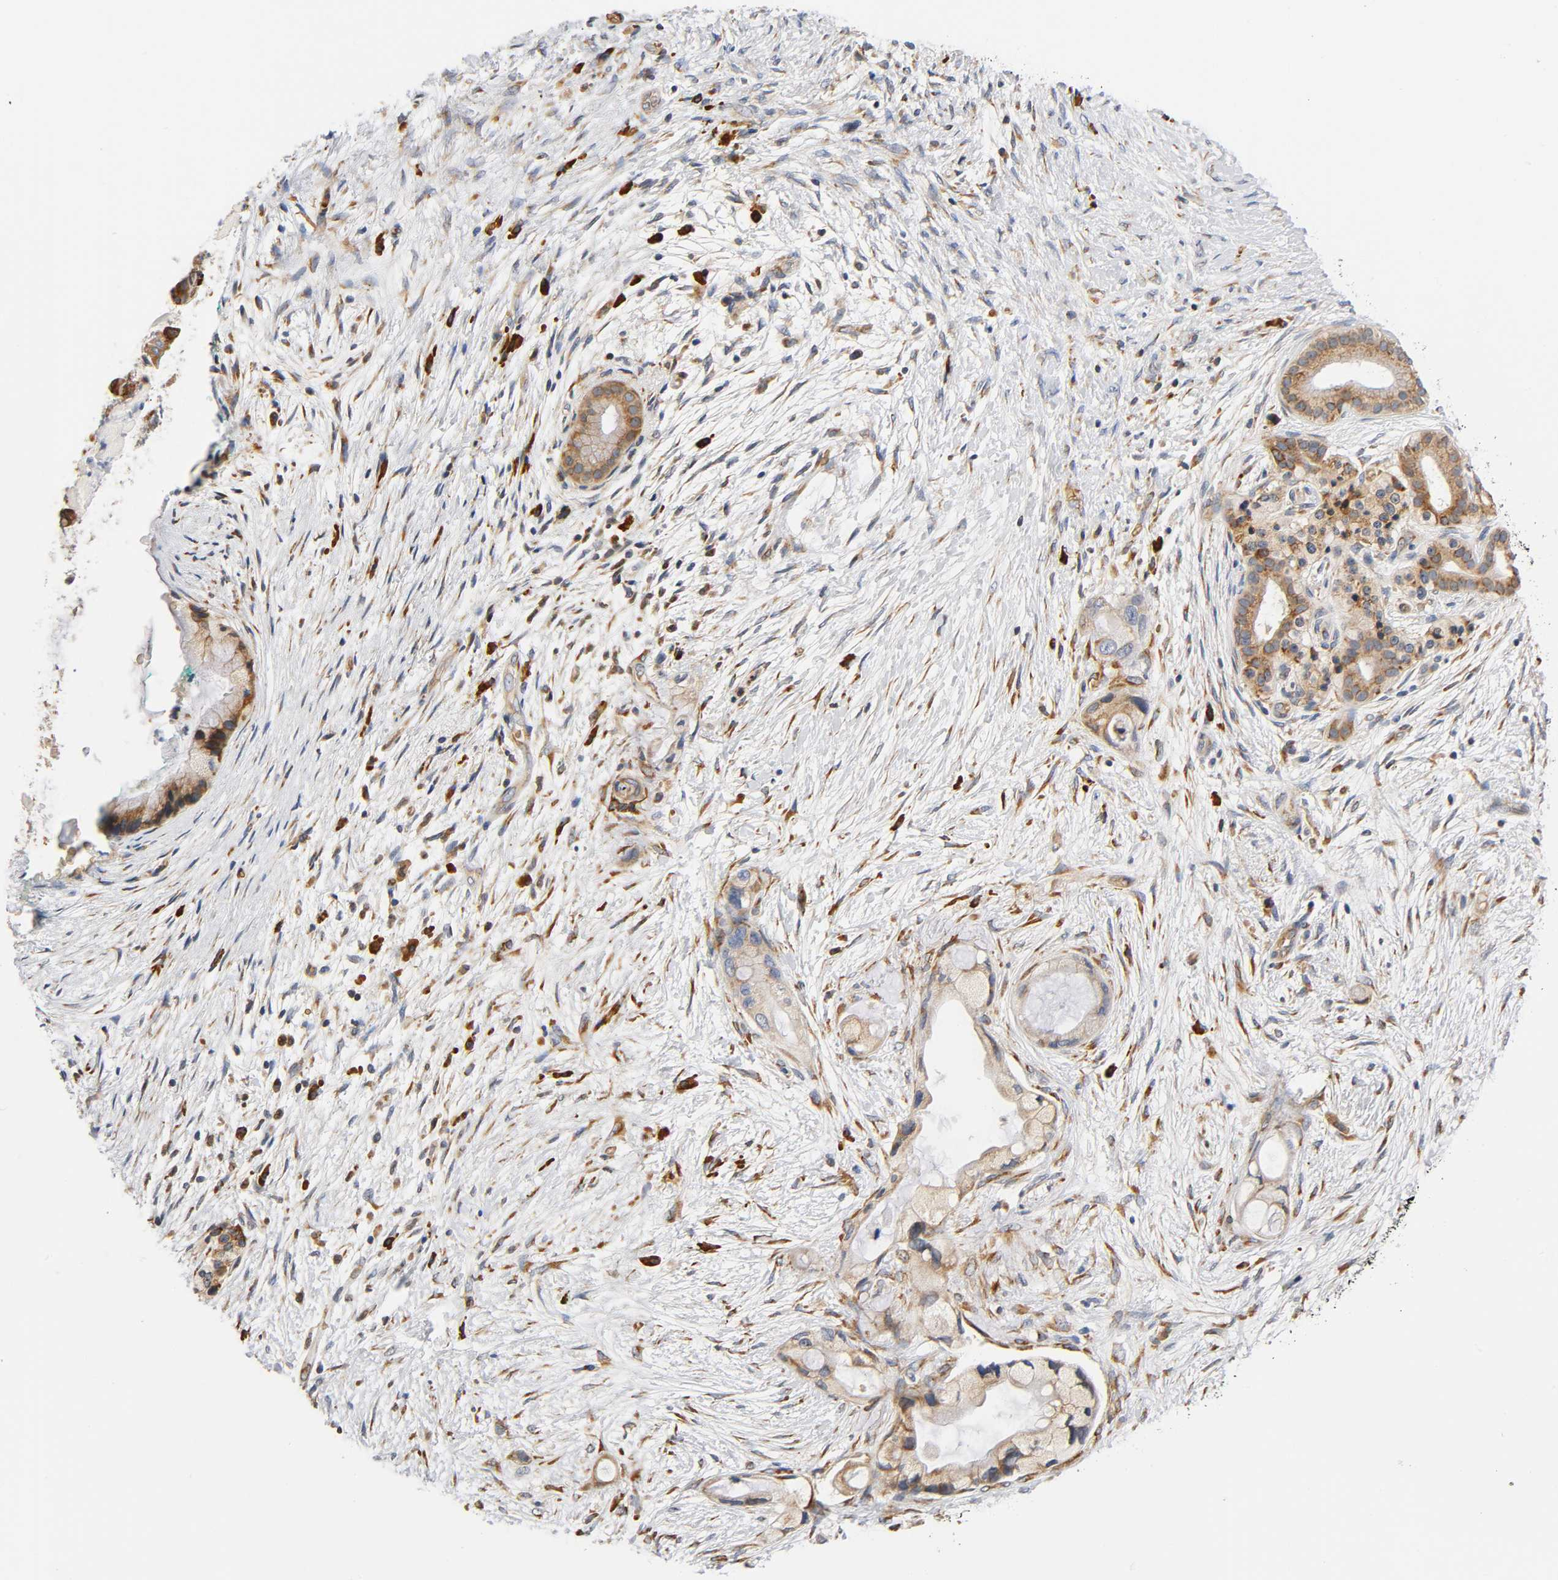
{"staining": {"intensity": "weak", "quantity": "25%-75%", "location": "cytoplasmic/membranous"}, "tissue": "pancreatic cancer", "cell_type": "Tumor cells", "image_type": "cancer", "snomed": [{"axis": "morphology", "description": "Adenocarcinoma, NOS"}, {"axis": "topography", "description": "Pancreas"}], "caption": "The immunohistochemical stain highlights weak cytoplasmic/membranous positivity in tumor cells of pancreatic cancer (adenocarcinoma) tissue.", "gene": "UCKL1", "patient": {"sex": "female", "age": 59}}